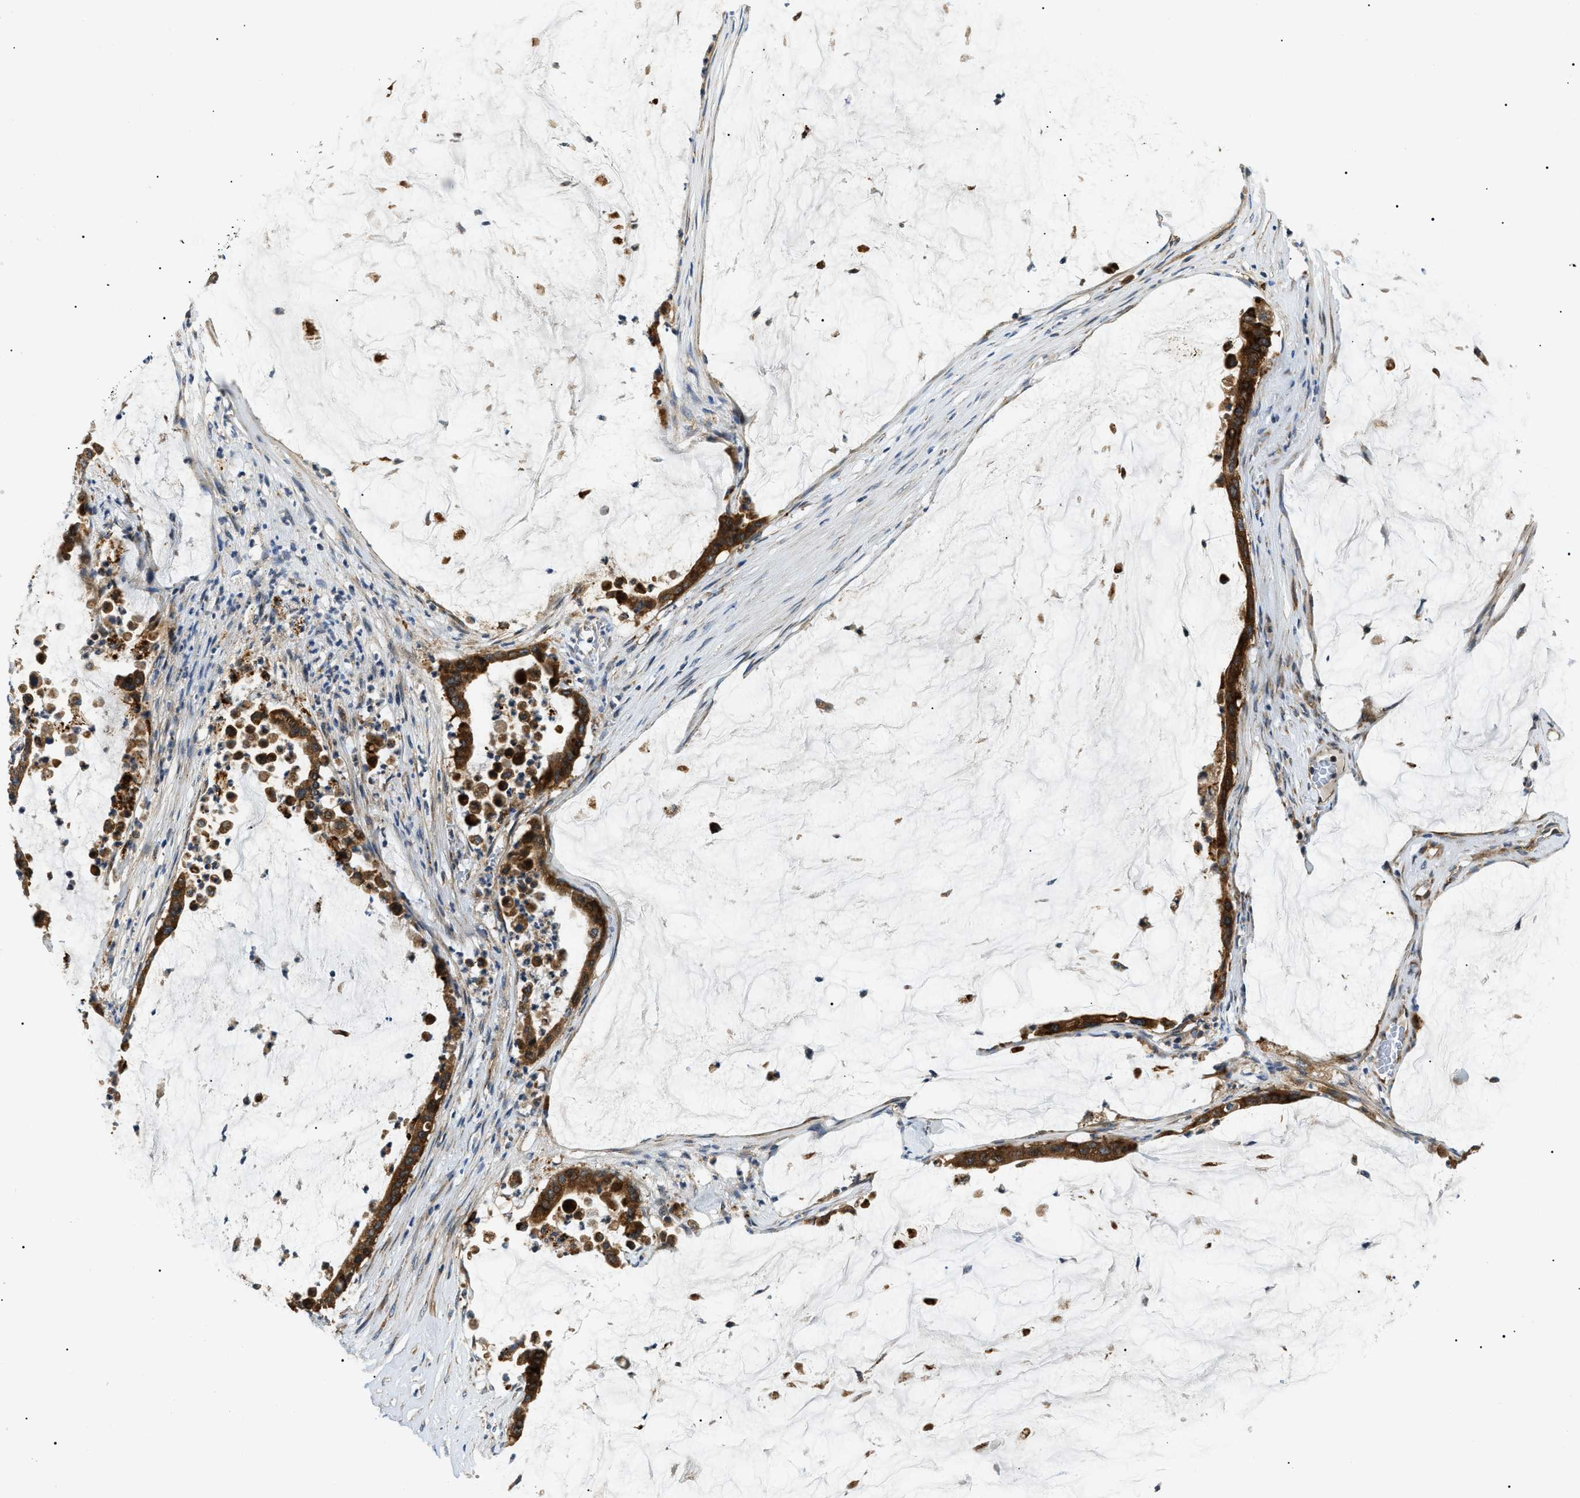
{"staining": {"intensity": "strong", "quantity": ">75%", "location": "cytoplasmic/membranous"}, "tissue": "pancreatic cancer", "cell_type": "Tumor cells", "image_type": "cancer", "snomed": [{"axis": "morphology", "description": "Adenocarcinoma, NOS"}, {"axis": "topography", "description": "Pancreas"}], "caption": "This is an image of IHC staining of pancreatic cancer, which shows strong positivity in the cytoplasmic/membranous of tumor cells.", "gene": "SRPK1", "patient": {"sex": "male", "age": 41}}